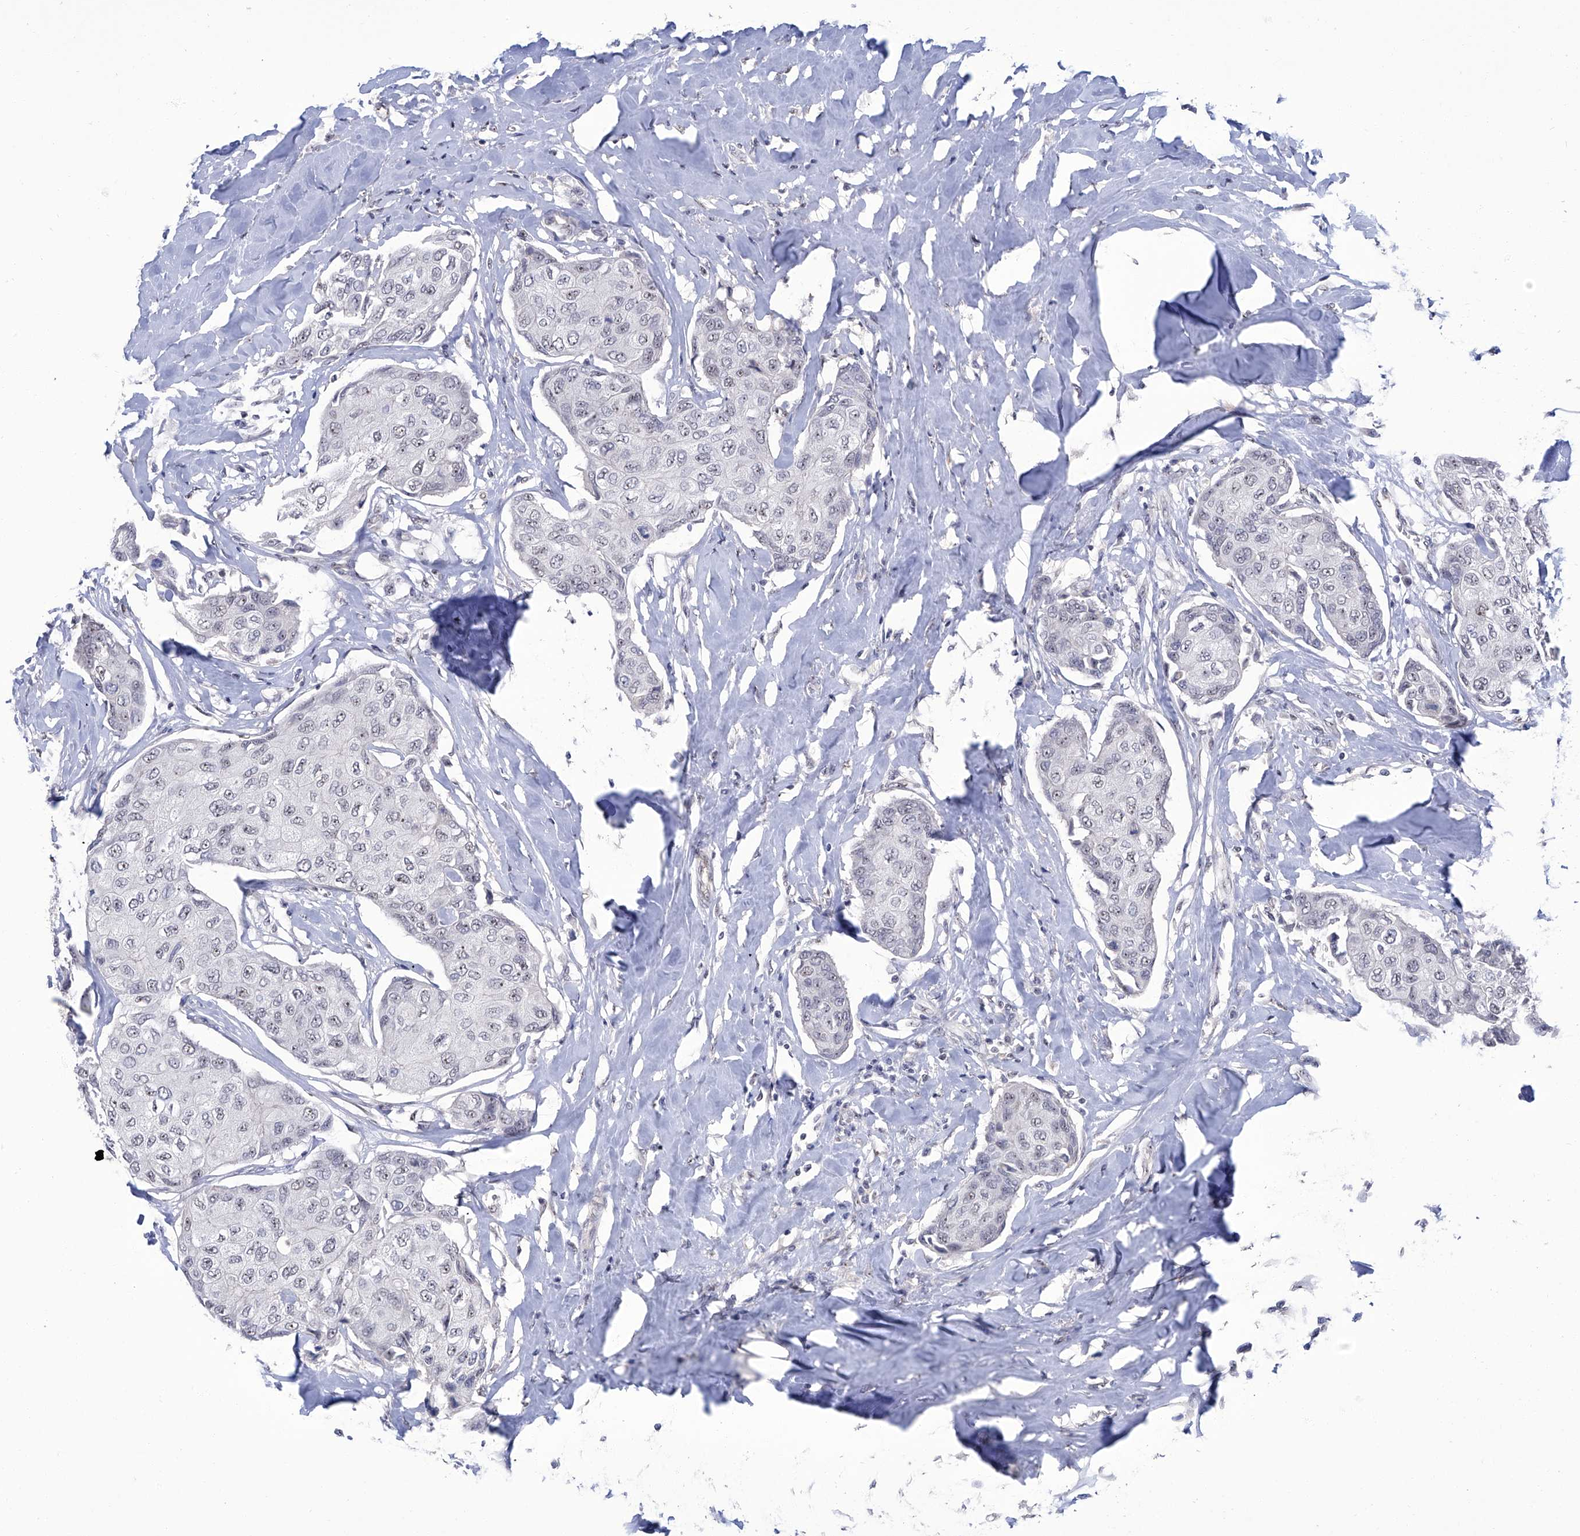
{"staining": {"intensity": "negative", "quantity": "none", "location": "none"}, "tissue": "breast cancer", "cell_type": "Tumor cells", "image_type": "cancer", "snomed": [{"axis": "morphology", "description": "Duct carcinoma"}, {"axis": "topography", "description": "Breast"}], "caption": "An image of breast cancer stained for a protein demonstrates no brown staining in tumor cells.", "gene": "CMTR1", "patient": {"sex": "female", "age": 80}}